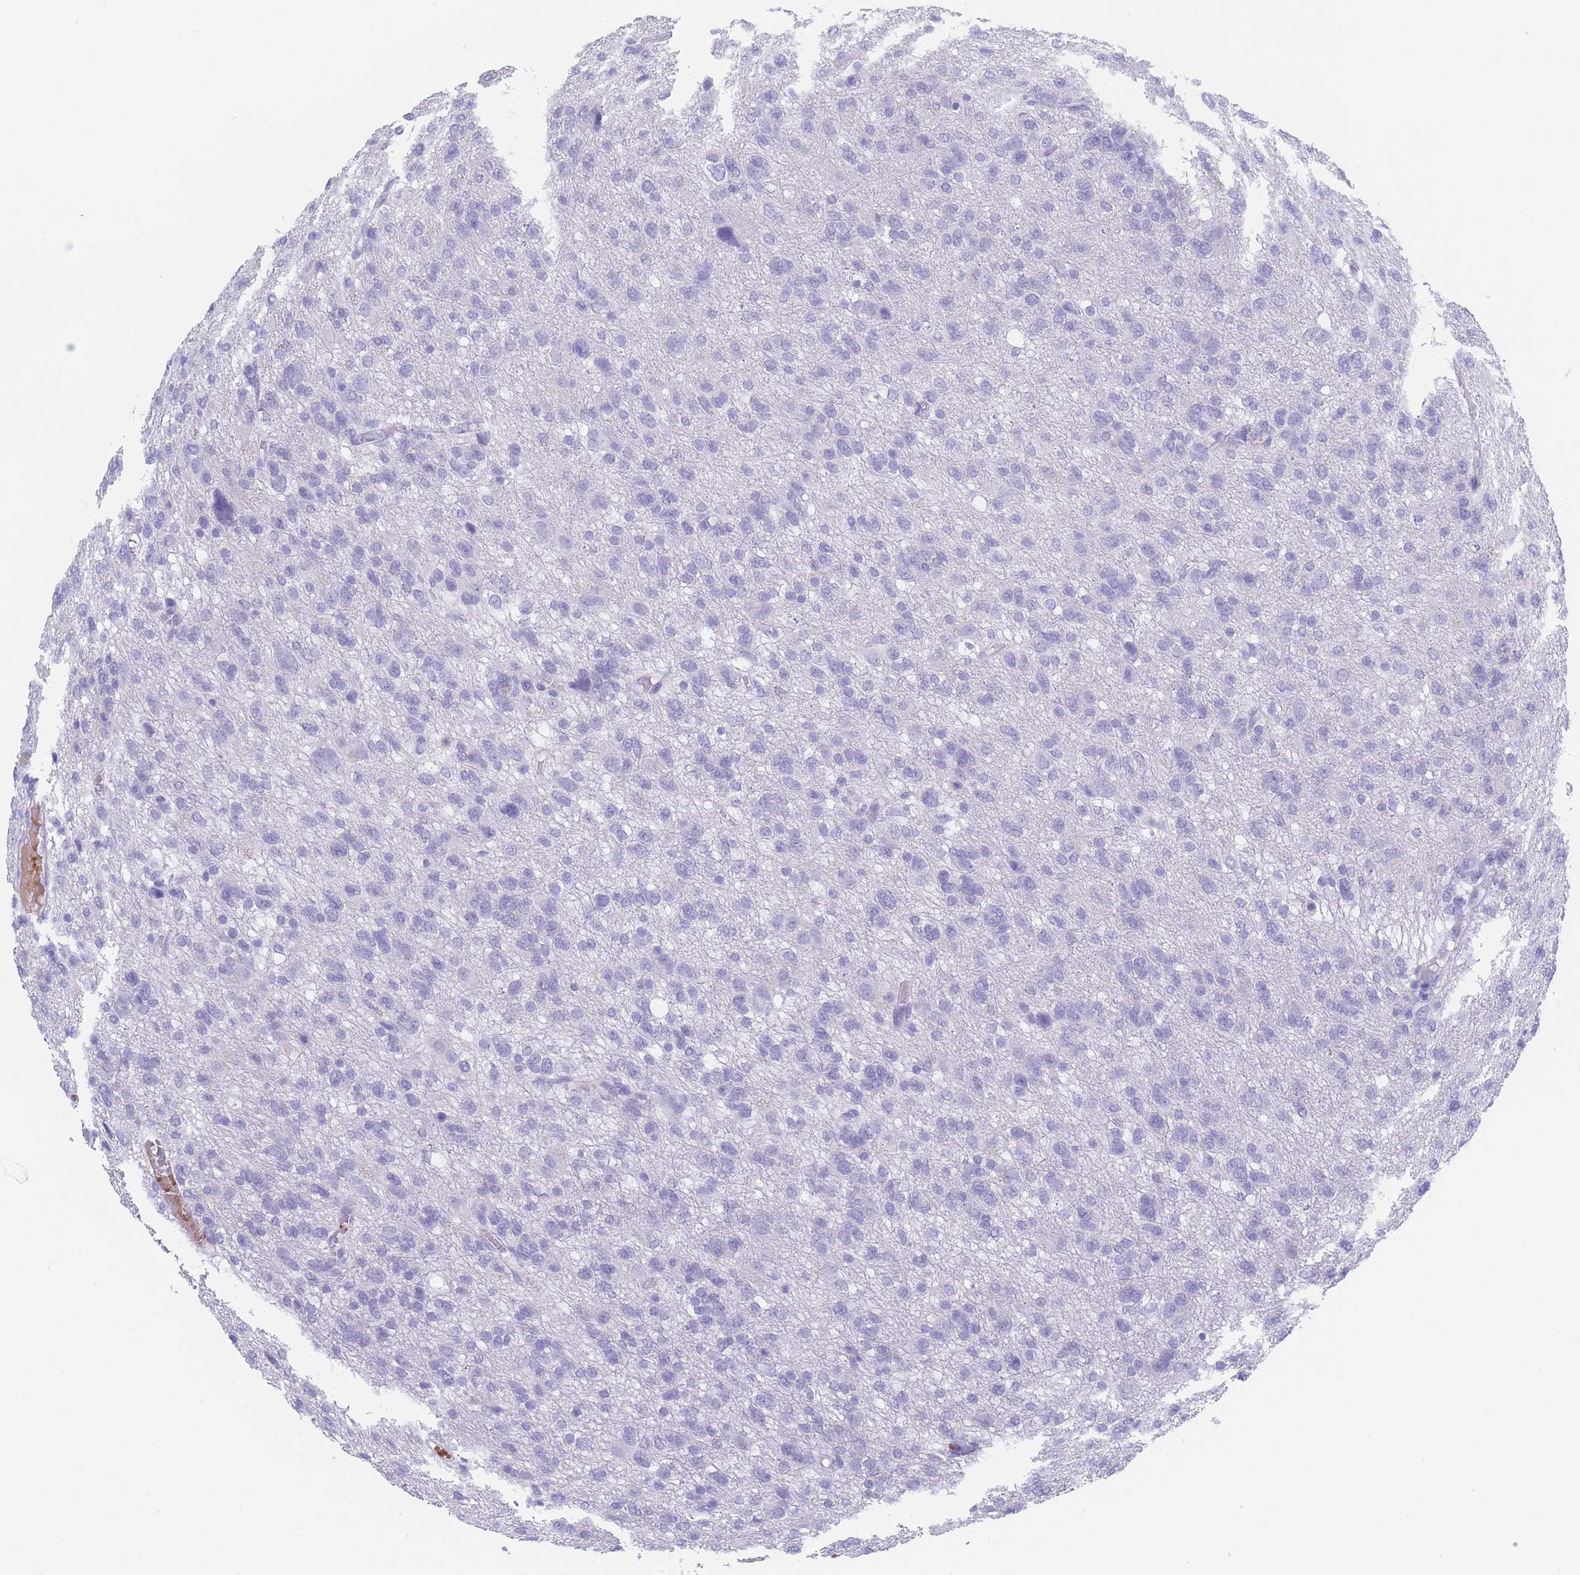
{"staining": {"intensity": "negative", "quantity": "none", "location": "none"}, "tissue": "glioma", "cell_type": "Tumor cells", "image_type": "cancer", "snomed": [{"axis": "morphology", "description": "Glioma, malignant, High grade"}, {"axis": "topography", "description": "Brain"}], "caption": "This is an IHC photomicrograph of human glioma. There is no staining in tumor cells.", "gene": "OR5D16", "patient": {"sex": "female", "age": 59}}